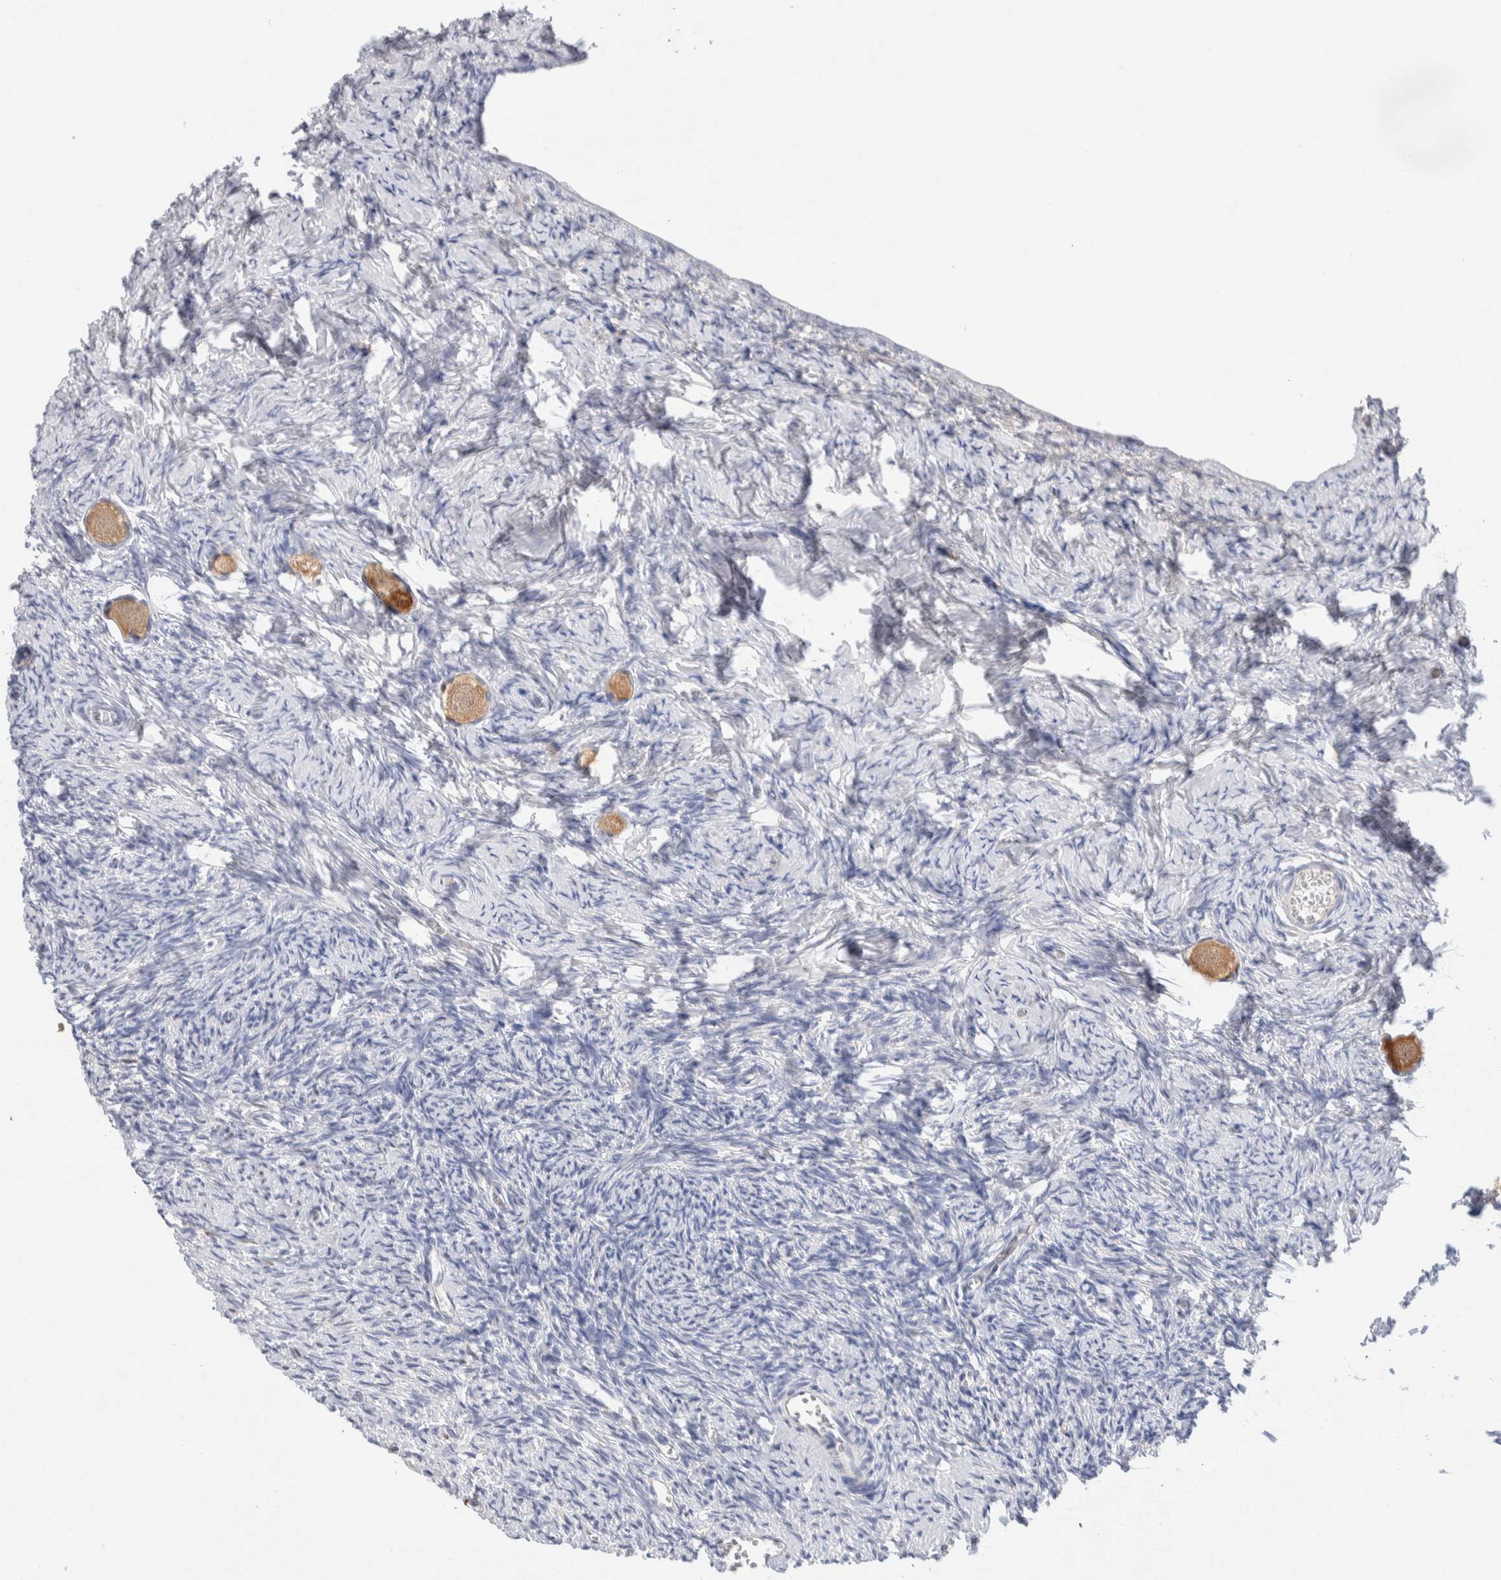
{"staining": {"intensity": "moderate", "quantity": ">75%", "location": "cytoplasmic/membranous"}, "tissue": "ovary", "cell_type": "Follicle cells", "image_type": "normal", "snomed": [{"axis": "morphology", "description": "Normal tissue, NOS"}, {"axis": "topography", "description": "Ovary"}], "caption": "This is a micrograph of immunohistochemistry (IHC) staining of normal ovary, which shows moderate staining in the cytoplasmic/membranous of follicle cells.", "gene": "METRNL", "patient": {"sex": "female", "age": 27}}